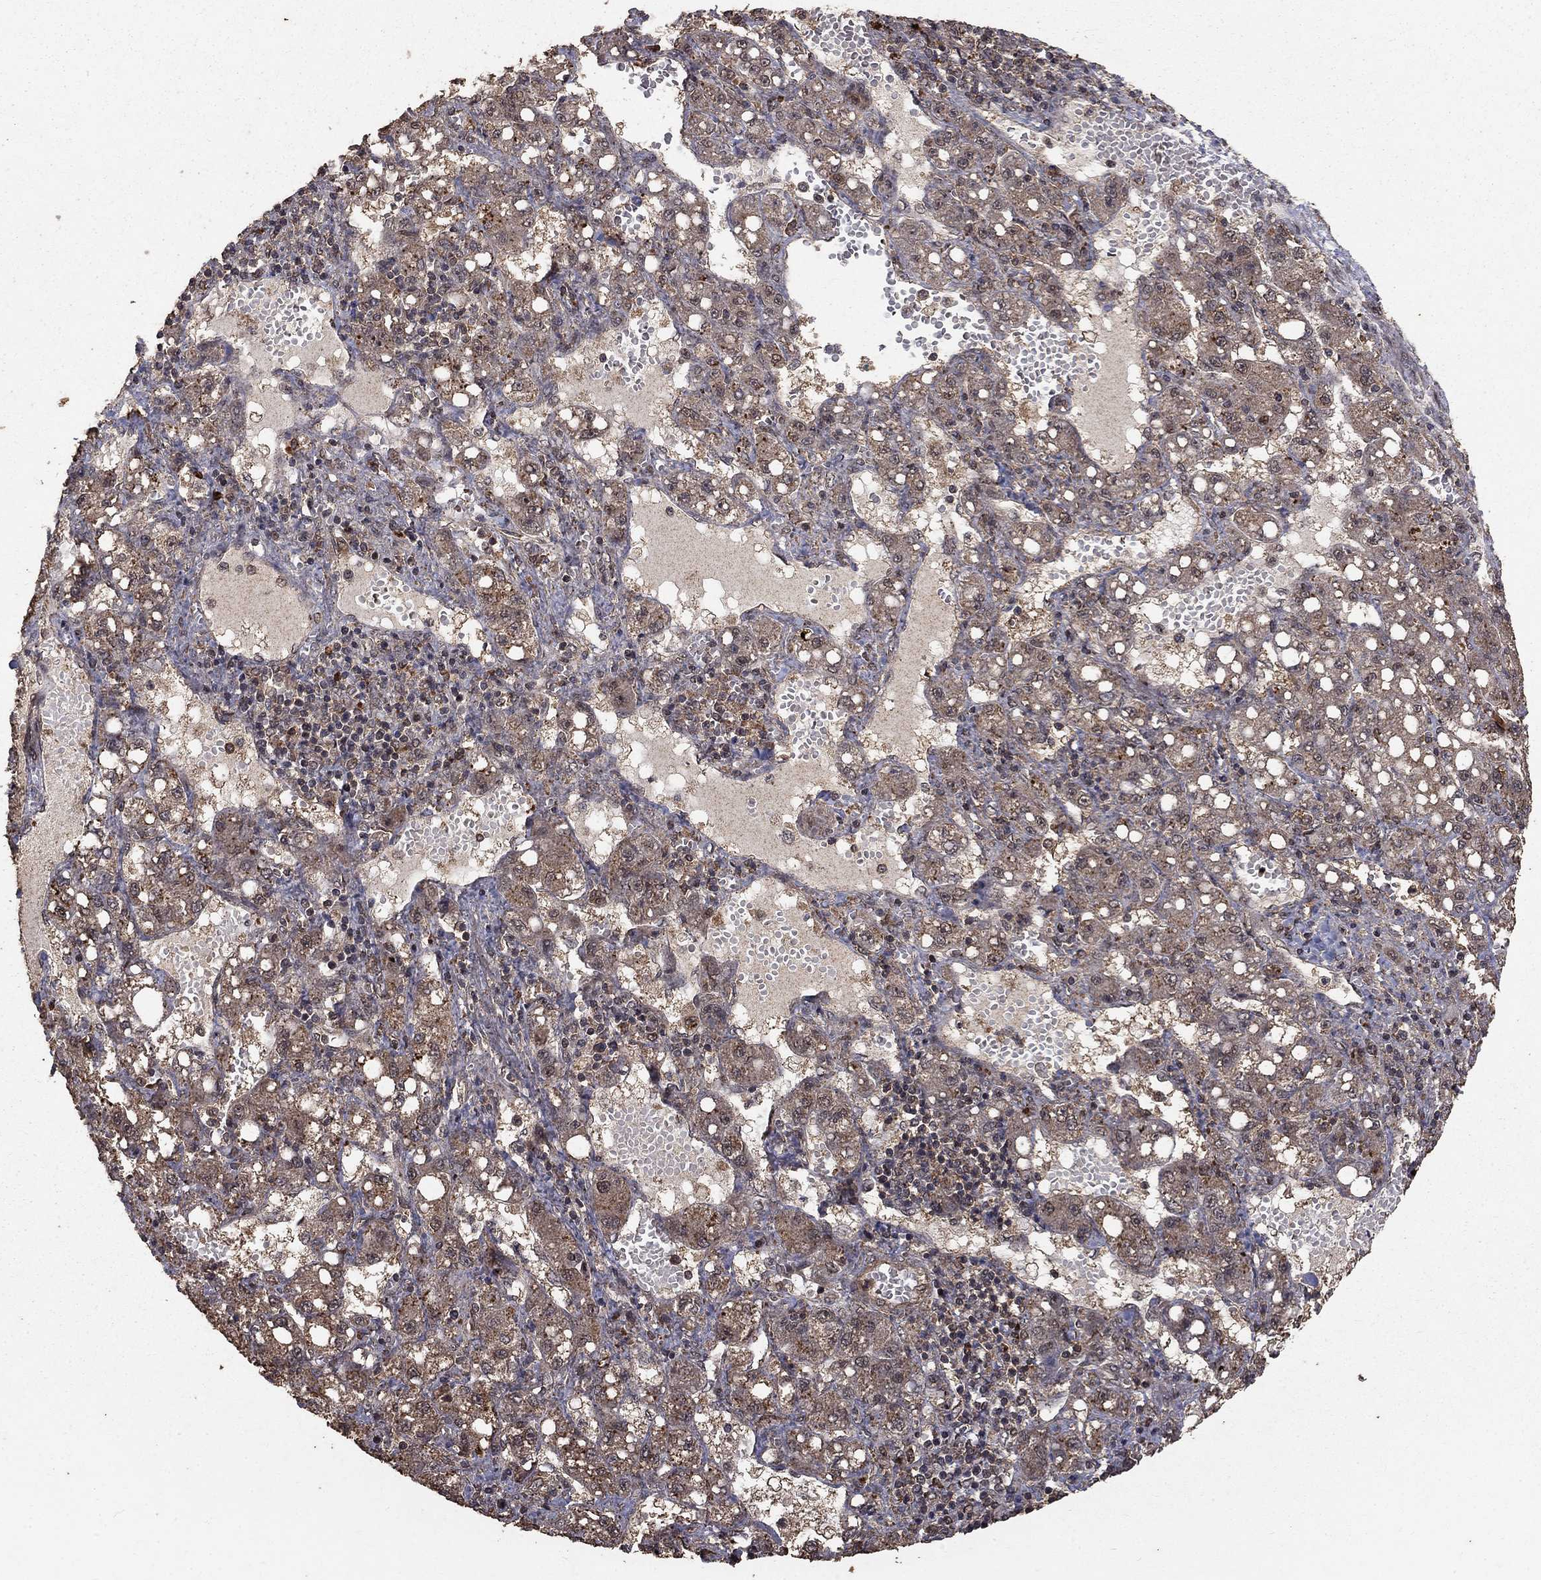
{"staining": {"intensity": "weak", "quantity": "25%-75%", "location": "cytoplasmic/membranous"}, "tissue": "liver cancer", "cell_type": "Tumor cells", "image_type": "cancer", "snomed": [{"axis": "morphology", "description": "Carcinoma, Hepatocellular, NOS"}, {"axis": "topography", "description": "Liver"}], "caption": "This photomicrograph displays immunohistochemistry (IHC) staining of hepatocellular carcinoma (liver), with low weak cytoplasmic/membranous positivity in about 25%-75% of tumor cells.", "gene": "PRDM1", "patient": {"sex": "female", "age": 65}}